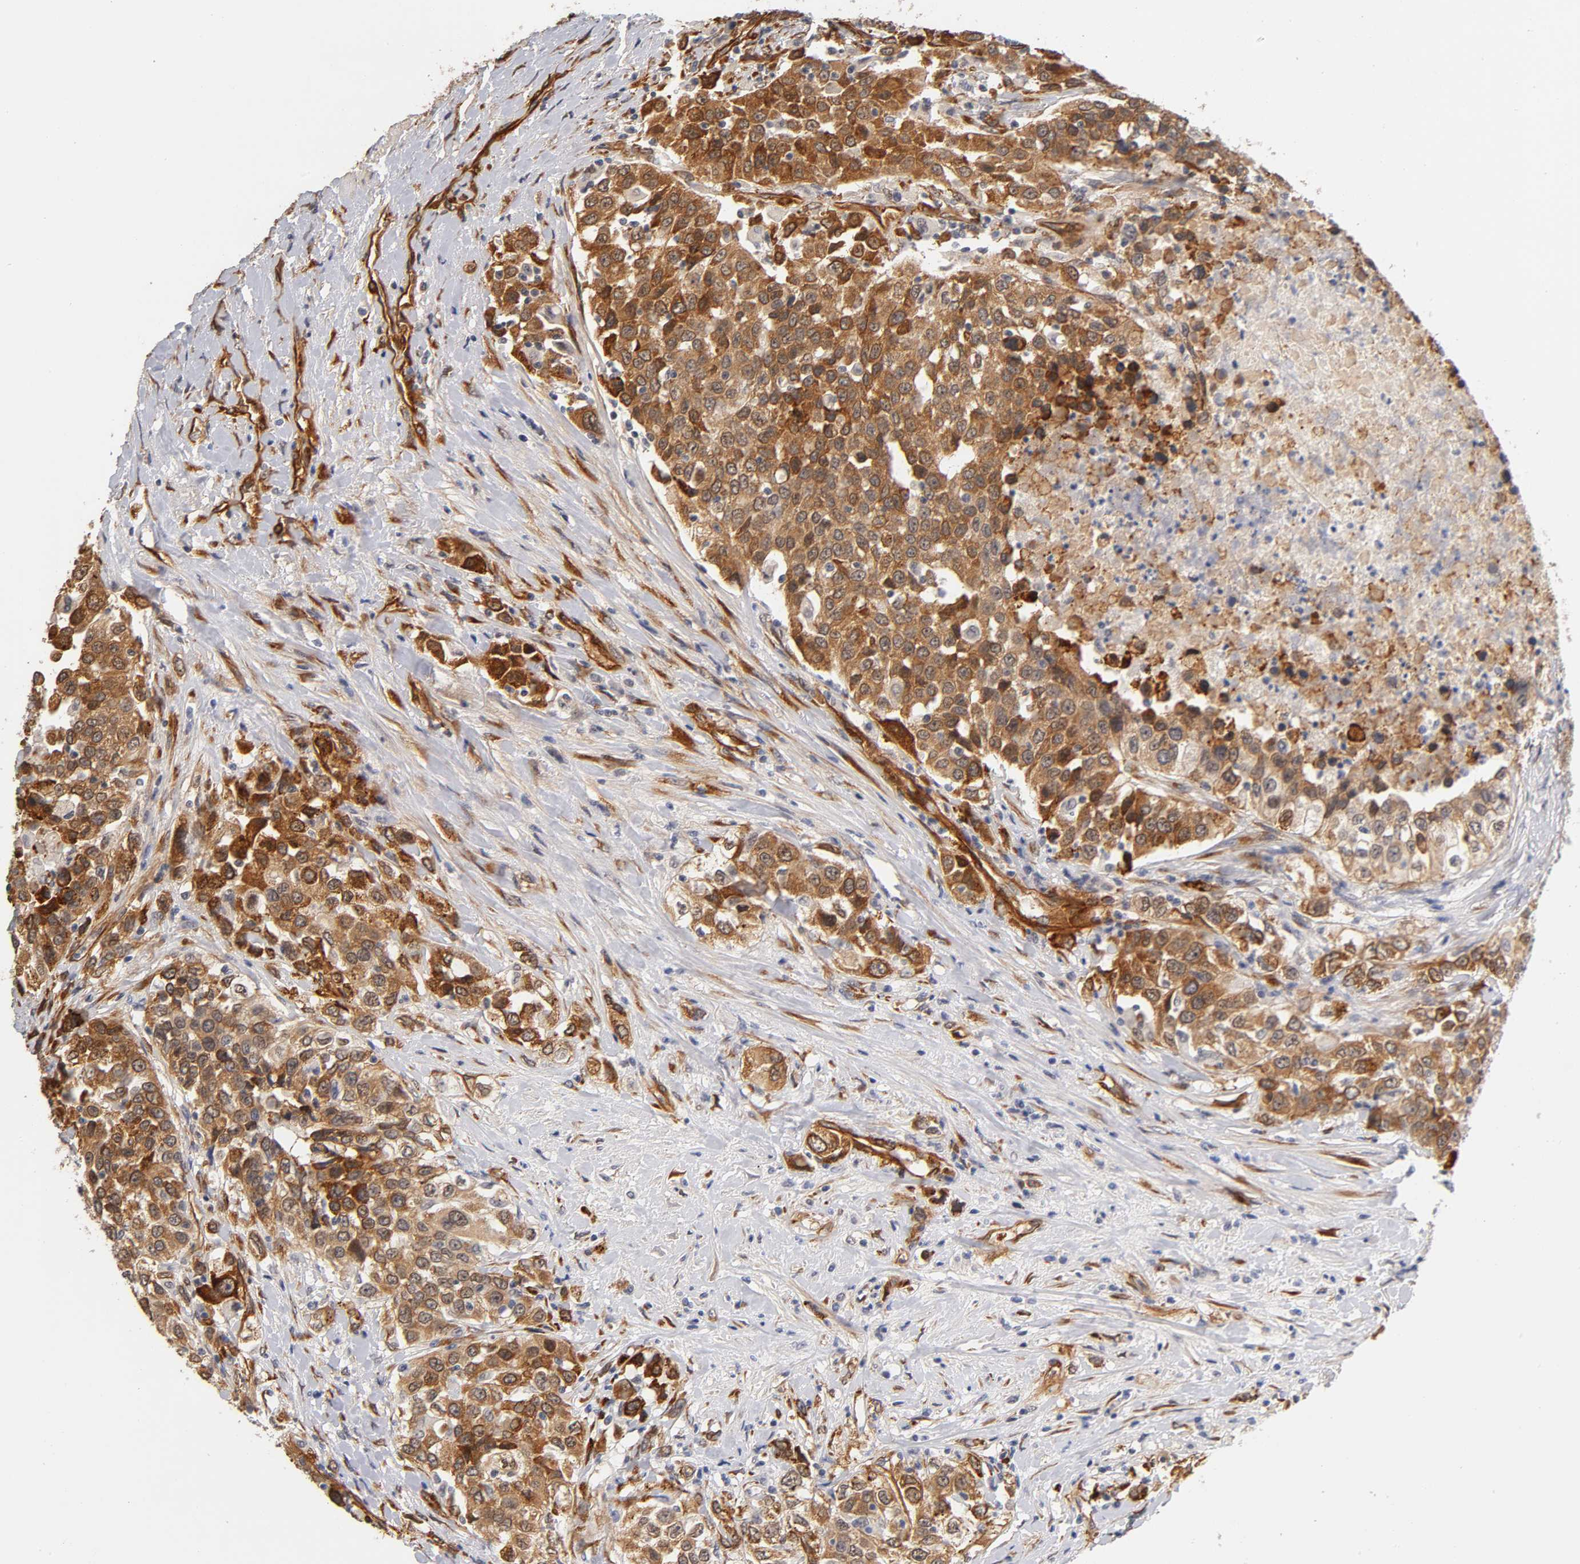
{"staining": {"intensity": "strong", "quantity": ">75%", "location": "cytoplasmic/membranous"}, "tissue": "urothelial cancer", "cell_type": "Tumor cells", "image_type": "cancer", "snomed": [{"axis": "morphology", "description": "Urothelial carcinoma, High grade"}, {"axis": "topography", "description": "Urinary bladder"}], "caption": "A high amount of strong cytoplasmic/membranous expression is appreciated in about >75% of tumor cells in urothelial cancer tissue.", "gene": "LAMB1", "patient": {"sex": "female", "age": 80}}